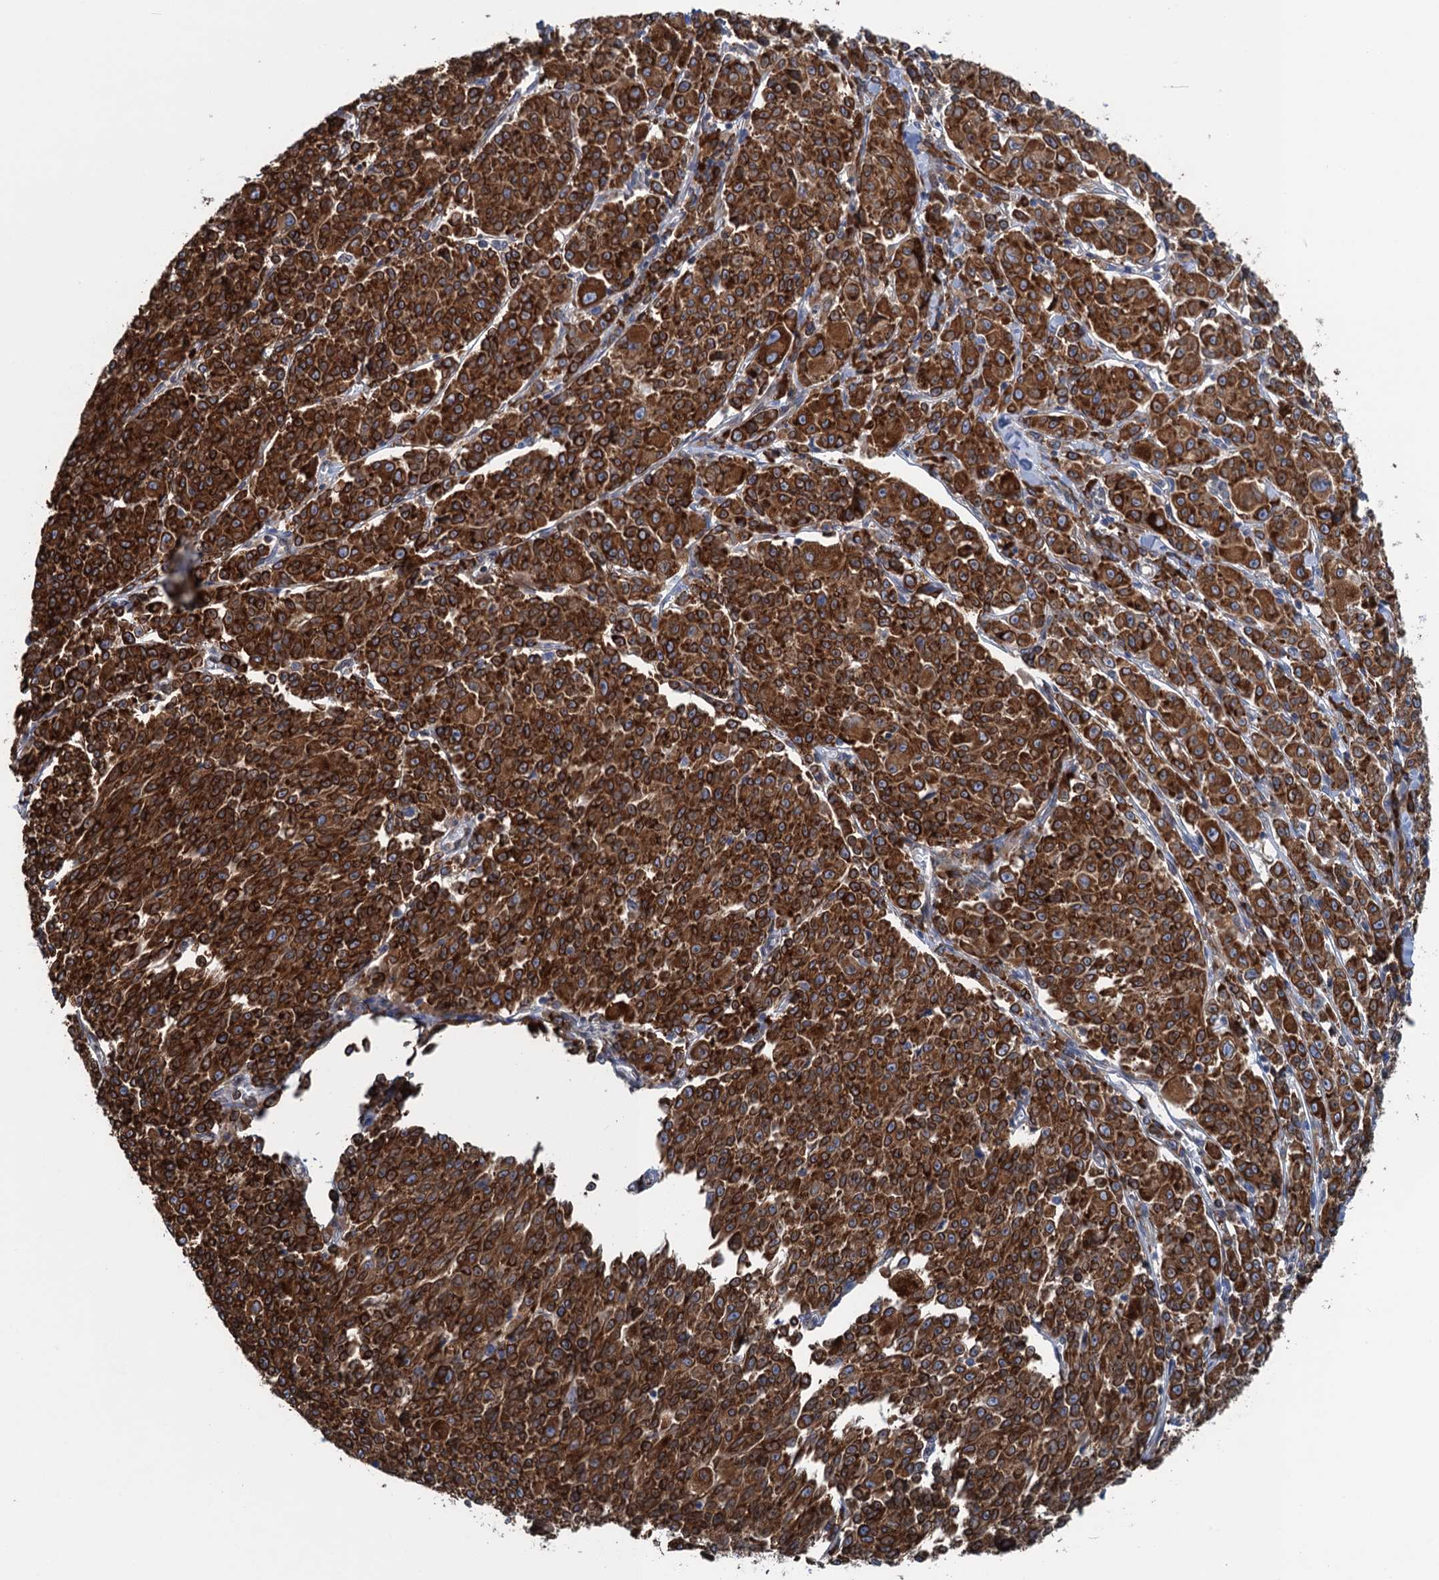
{"staining": {"intensity": "strong", "quantity": ">75%", "location": "cytoplasmic/membranous"}, "tissue": "melanoma", "cell_type": "Tumor cells", "image_type": "cancer", "snomed": [{"axis": "morphology", "description": "Malignant melanoma, NOS"}, {"axis": "topography", "description": "Skin"}], "caption": "Protein expression analysis of melanoma reveals strong cytoplasmic/membranous staining in about >75% of tumor cells.", "gene": "TMEM205", "patient": {"sex": "female", "age": 52}}